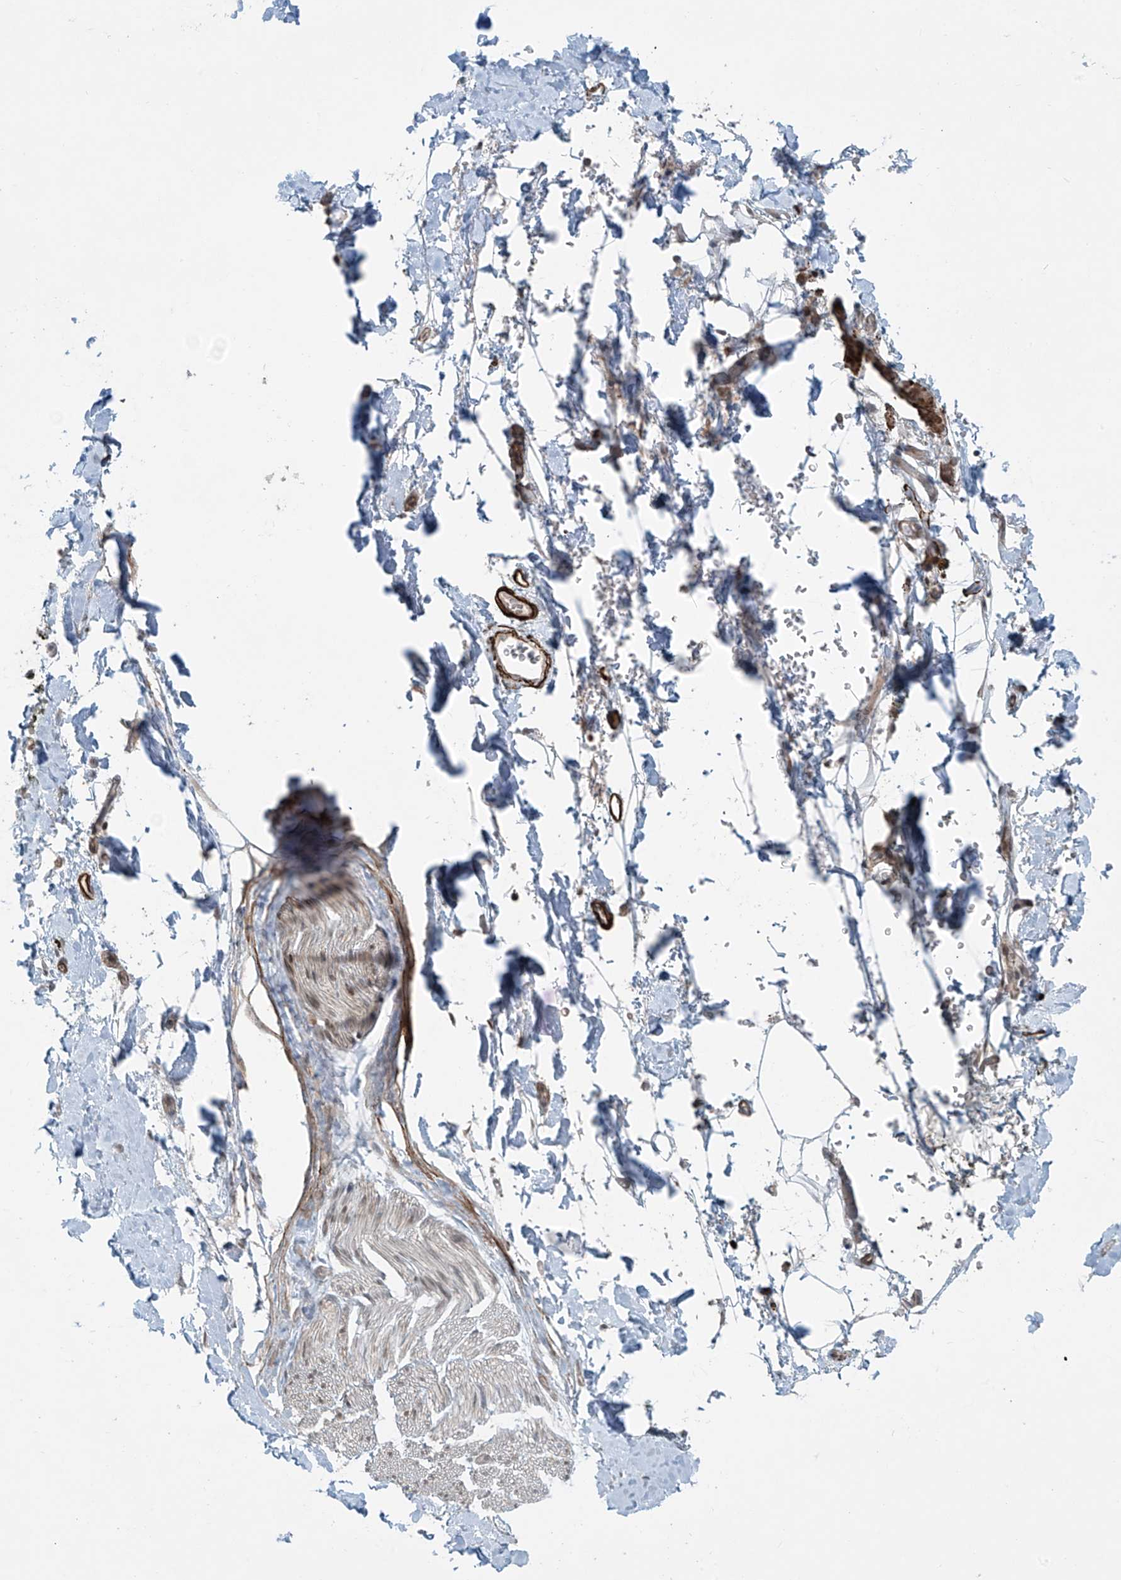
{"staining": {"intensity": "negative", "quantity": "none", "location": "none"}, "tissue": "adipose tissue", "cell_type": "Adipocytes", "image_type": "normal", "snomed": [{"axis": "morphology", "description": "Normal tissue, NOS"}, {"axis": "morphology", "description": "Adenocarcinoma, NOS"}, {"axis": "topography", "description": "Pancreas"}, {"axis": "topography", "description": "Peripheral nerve tissue"}], "caption": "A micrograph of human adipose tissue is negative for staining in adipocytes. (DAB (3,3'-diaminobenzidine) immunohistochemistry visualized using brightfield microscopy, high magnification).", "gene": "RASGEF1A", "patient": {"sex": "male", "age": 59}}